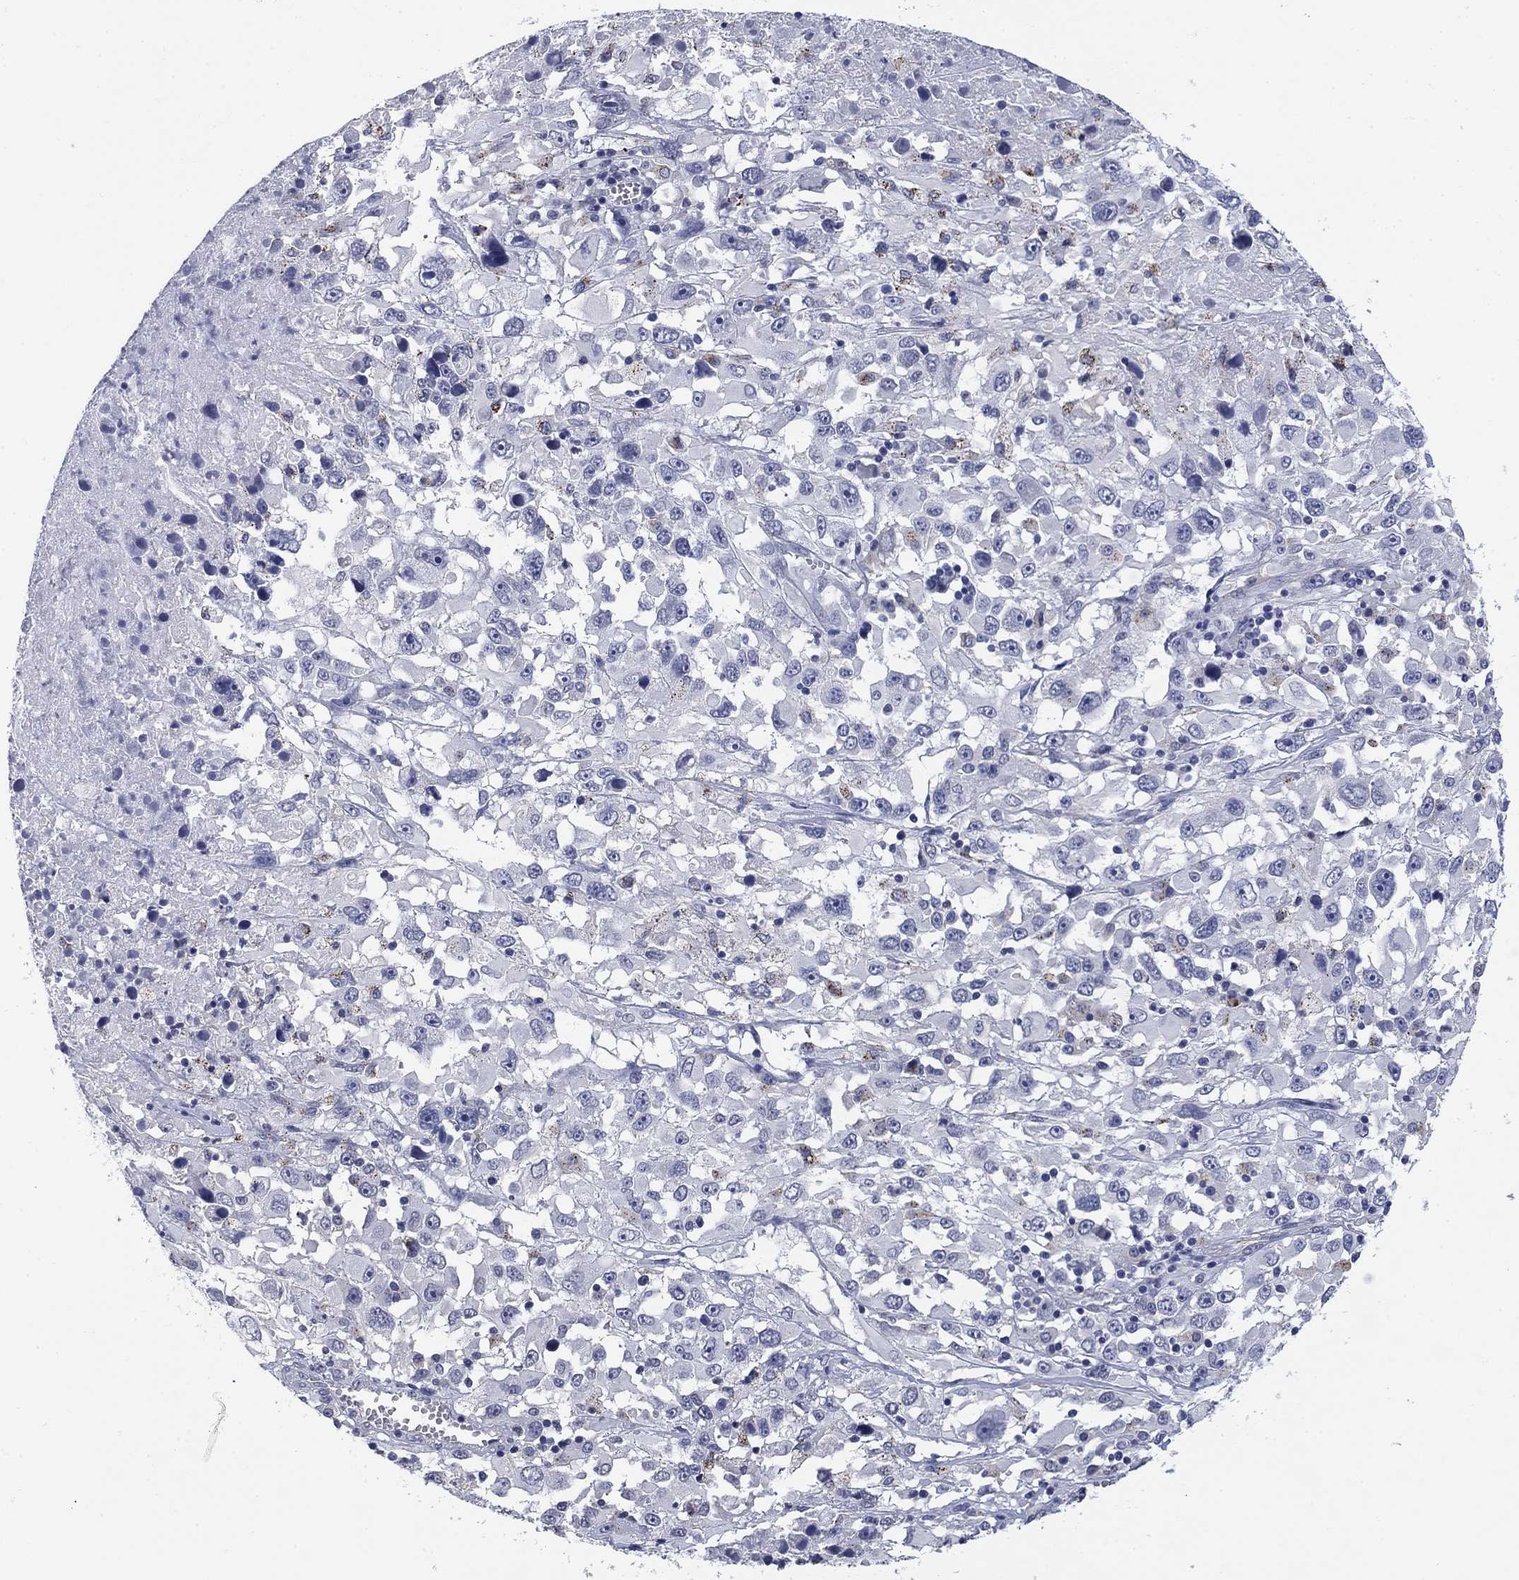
{"staining": {"intensity": "negative", "quantity": "none", "location": "none"}, "tissue": "melanoma", "cell_type": "Tumor cells", "image_type": "cancer", "snomed": [{"axis": "morphology", "description": "Malignant melanoma, Metastatic site"}, {"axis": "topography", "description": "Soft tissue"}], "caption": "Melanoma was stained to show a protein in brown. There is no significant positivity in tumor cells.", "gene": "OTUB2", "patient": {"sex": "male", "age": 50}}